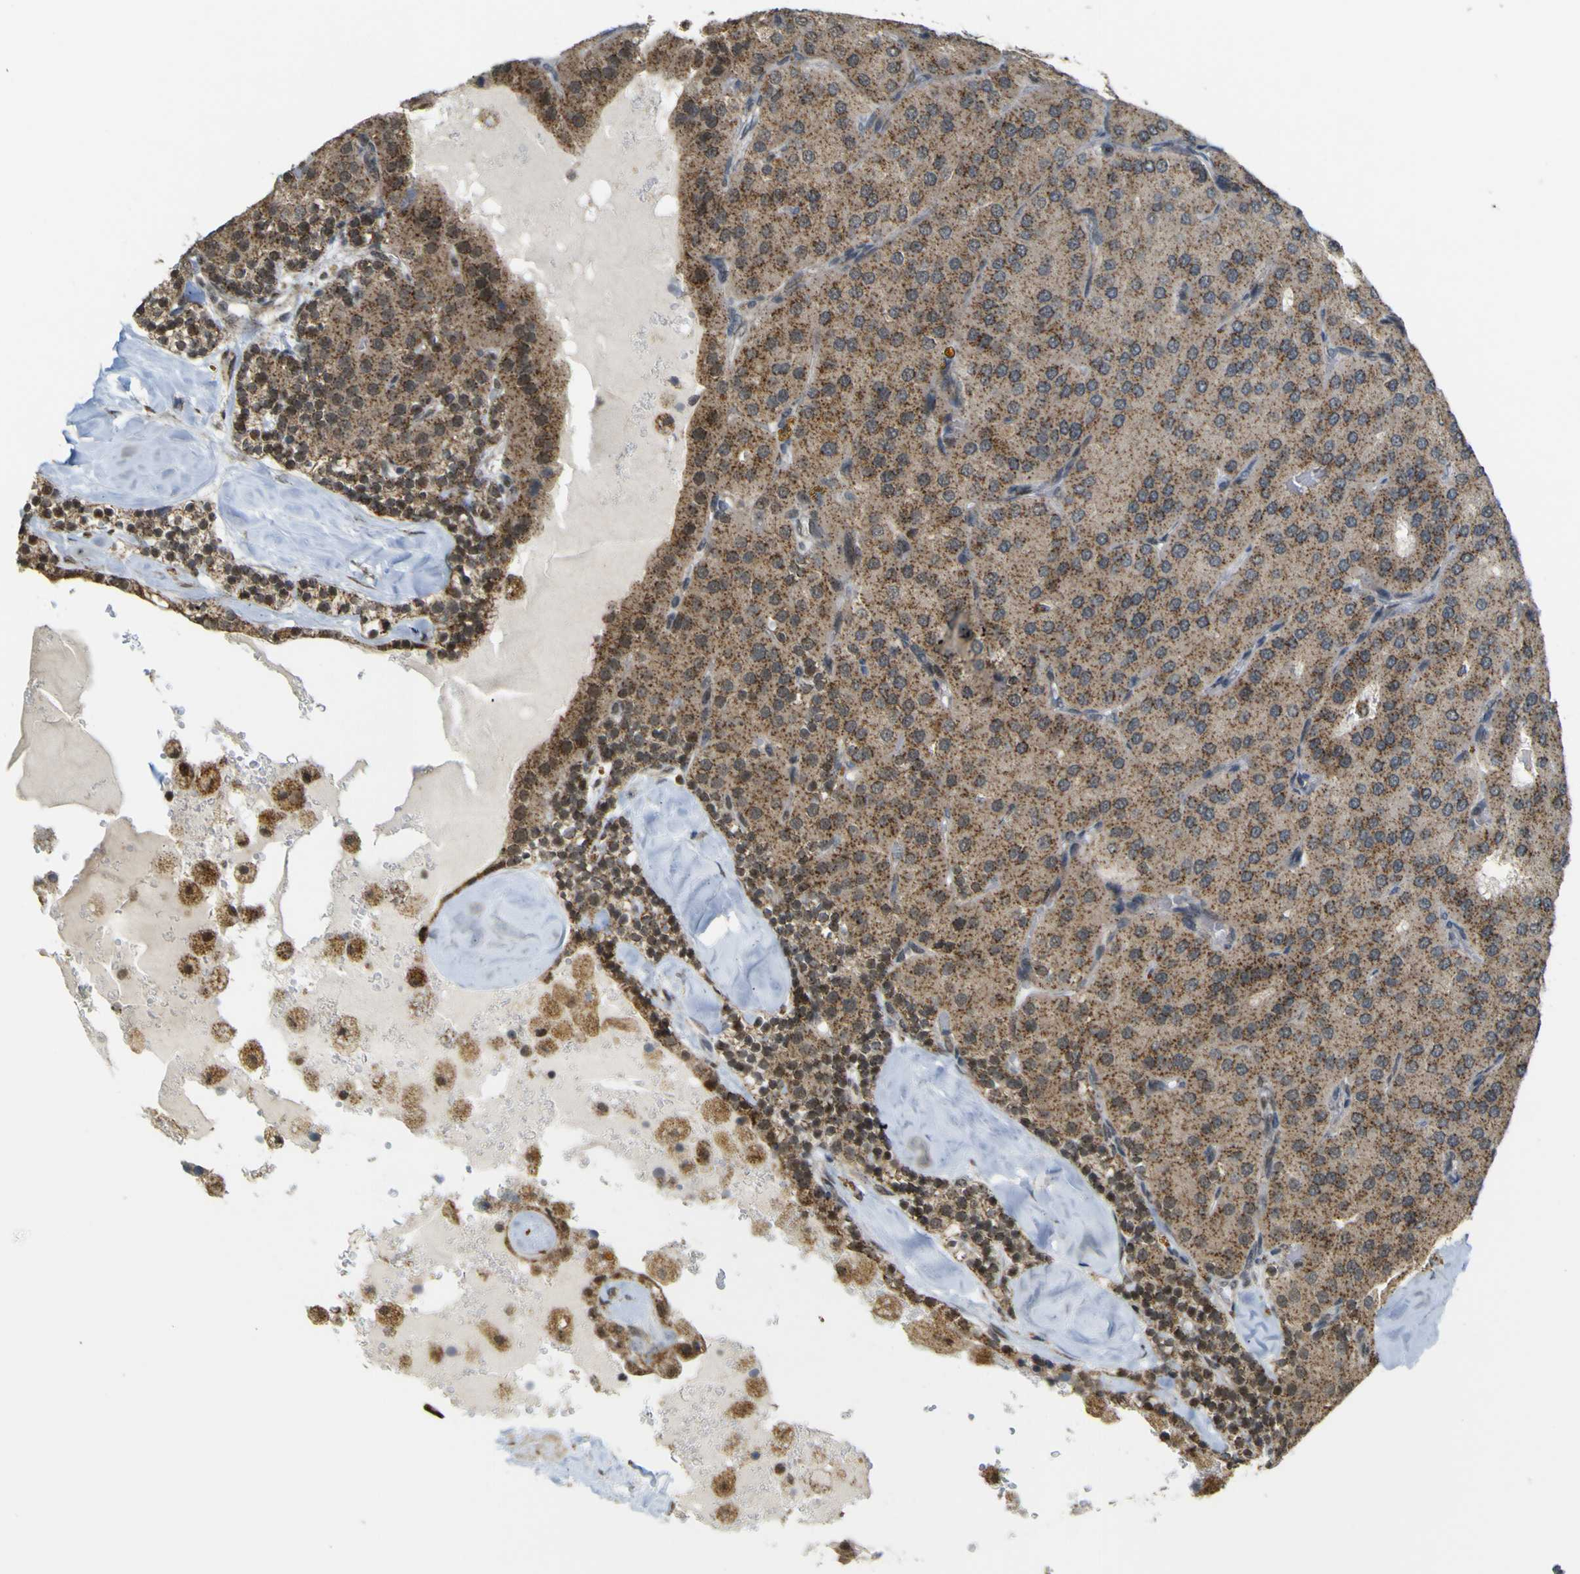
{"staining": {"intensity": "strong", "quantity": ">75%", "location": "cytoplasmic/membranous"}, "tissue": "parathyroid gland", "cell_type": "Glandular cells", "image_type": "normal", "snomed": [{"axis": "morphology", "description": "Normal tissue, NOS"}, {"axis": "morphology", "description": "Adenoma, NOS"}, {"axis": "topography", "description": "Parathyroid gland"}], "caption": "The photomicrograph shows staining of benign parathyroid gland, revealing strong cytoplasmic/membranous protein positivity (brown color) within glandular cells. (Brightfield microscopy of DAB IHC at high magnification).", "gene": "ACBD5", "patient": {"sex": "female", "age": 86}}